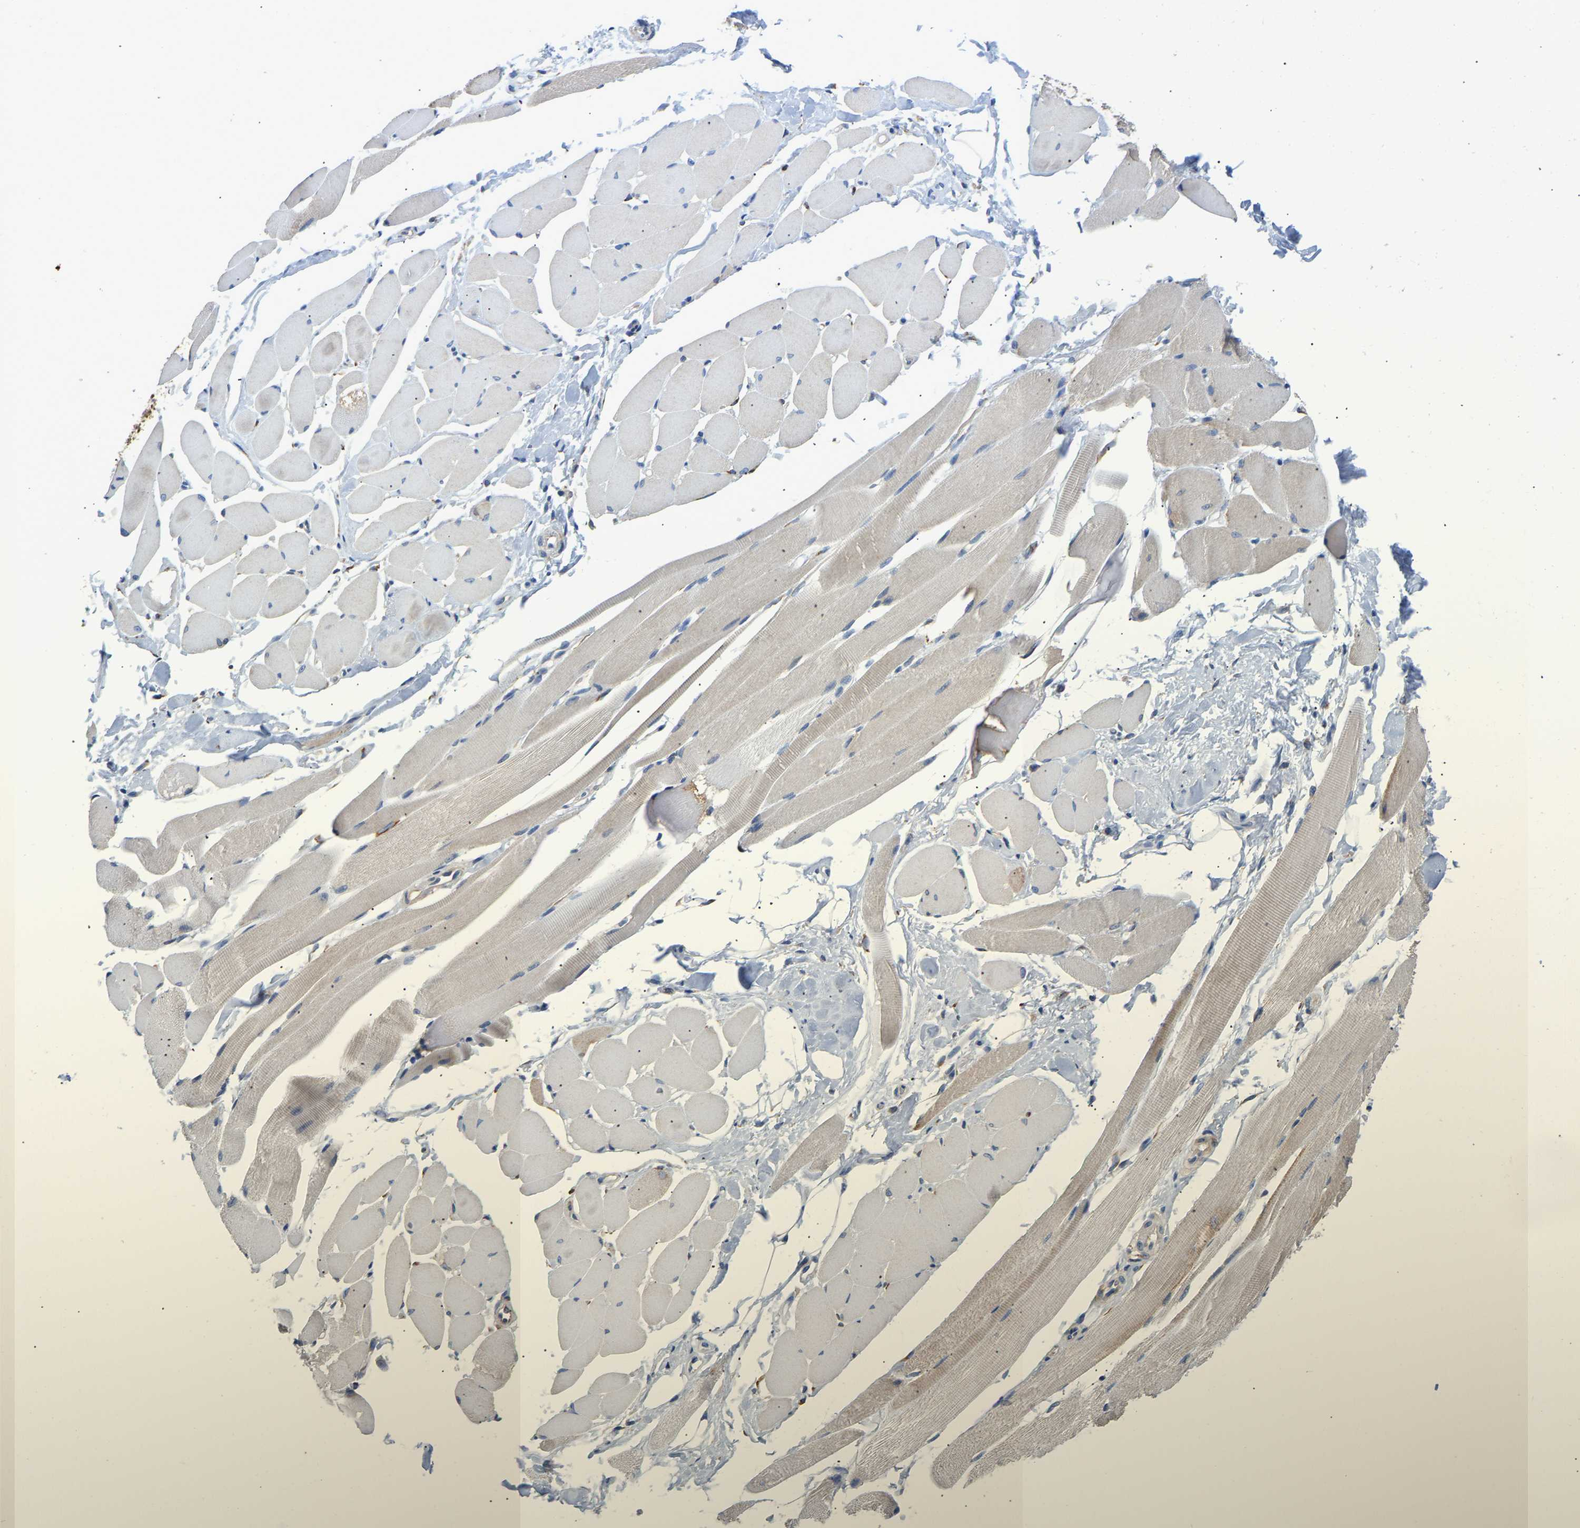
{"staining": {"intensity": "weak", "quantity": "<25%", "location": "cytoplasmic/membranous"}, "tissue": "skeletal muscle", "cell_type": "Myocytes", "image_type": "normal", "snomed": [{"axis": "morphology", "description": "Normal tissue, NOS"}, {"axis": "topography", "description": "Skeletal muscle"}, {"axis": "topography", "description": "Peripheral nerve tissue"}], "caption": "Myocytes show no significant protein staining in unremarkable skeletal muscle.", "gene": "P4HB", "patient": {"sex": "female", "age": 84}}